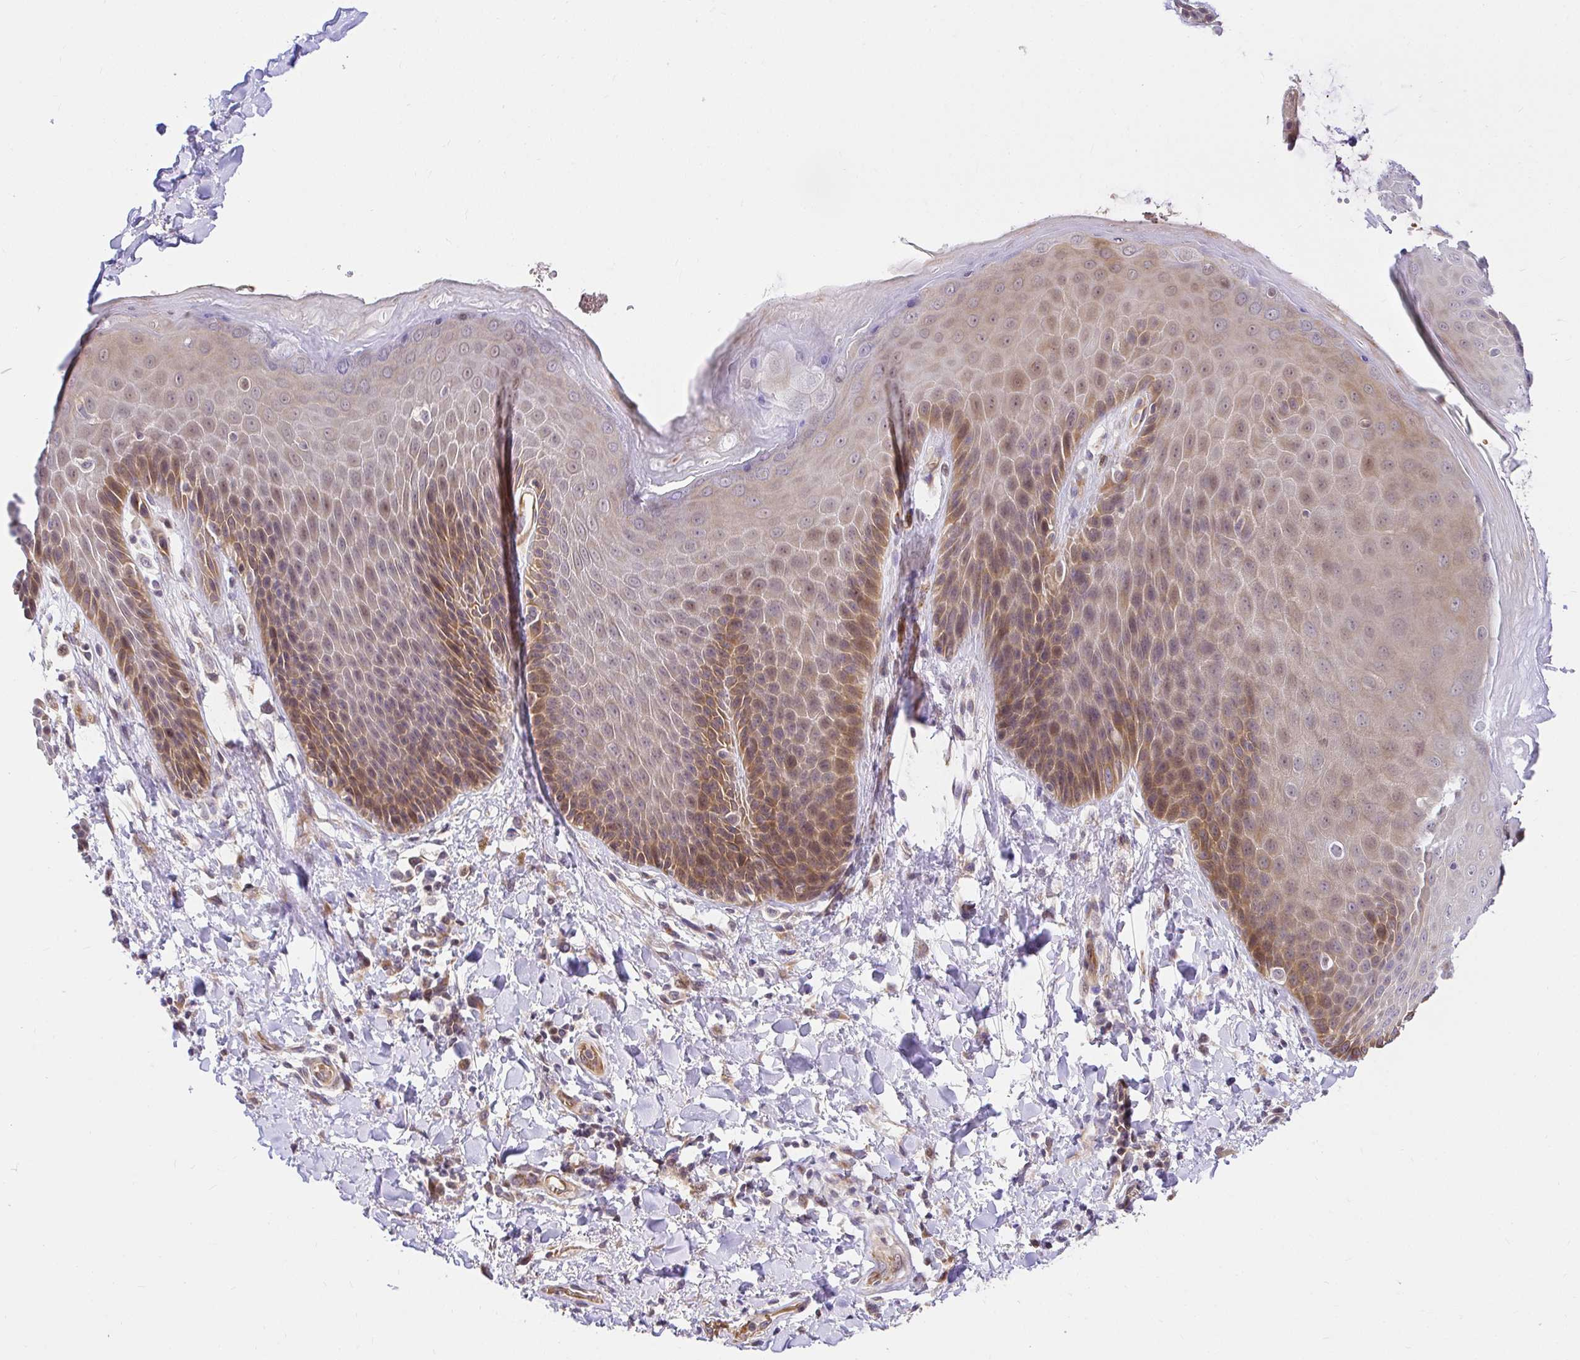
{"staining": {"intensity": "strong", "quantity": "25%-75%", "location": "cytoplasmic/membranous,nuclear"}, "tissue": "skin", "cell_type": "Epidermal cells", "image_type": "normal", "snomed": [{"axis": "morphology", "description": "Normal tissue, NOS"}, {"axis": "topography", "description": "Anal"}, {"axis": "topography", "description": "Peripheral nerve tissue"}], "caption": "Human skin stained with a brown dye displays strong cytoplasmic/membranous,nuclear positive expression in about 25%-75% of epidermal cells.", "gene": "TRIM55", "patient": {"sex": "male", "age": 51}}